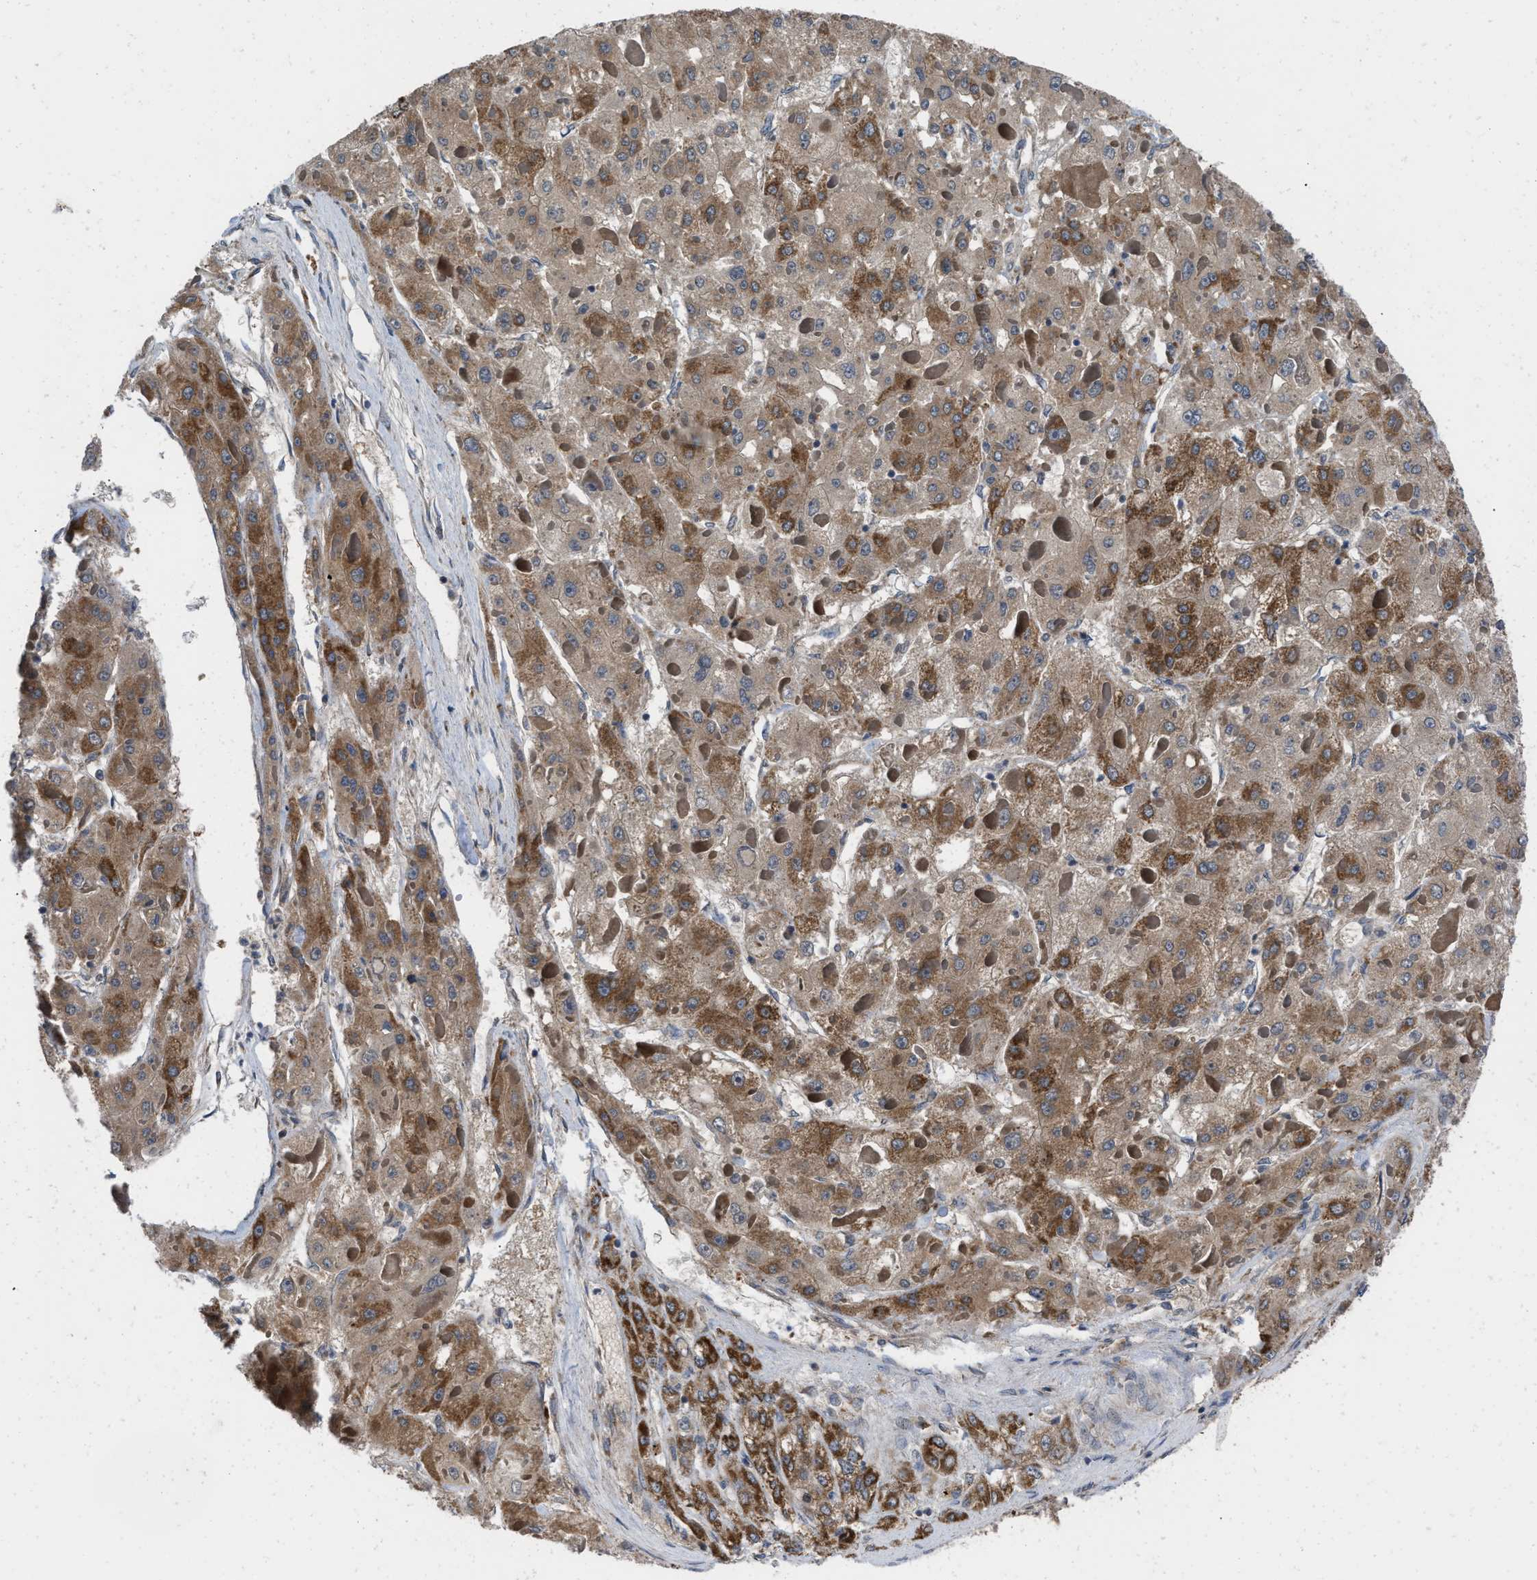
{"staining": {"intensity": "strong", "quantity": ">75%", "location": "cytoplasmic/membranous"}, "tissue": "liver cancer", "cell_type": "Tumor cells", "image_type": "cancer", "snomed": [{"axis": "morphology", "description": "Carcinoma, Hepatocellular, NOS"}, {"axis": "topography", "description": "Liver"}], "caption": "Hepatocellular carcinoma (liver) stained for a protein (brown) reveals strong cytoplasmic/membranous positive staining in approximately >75% of tumor cells.", "gene": "AKAP1", "patient": {"sex": "female", "age": 73}}